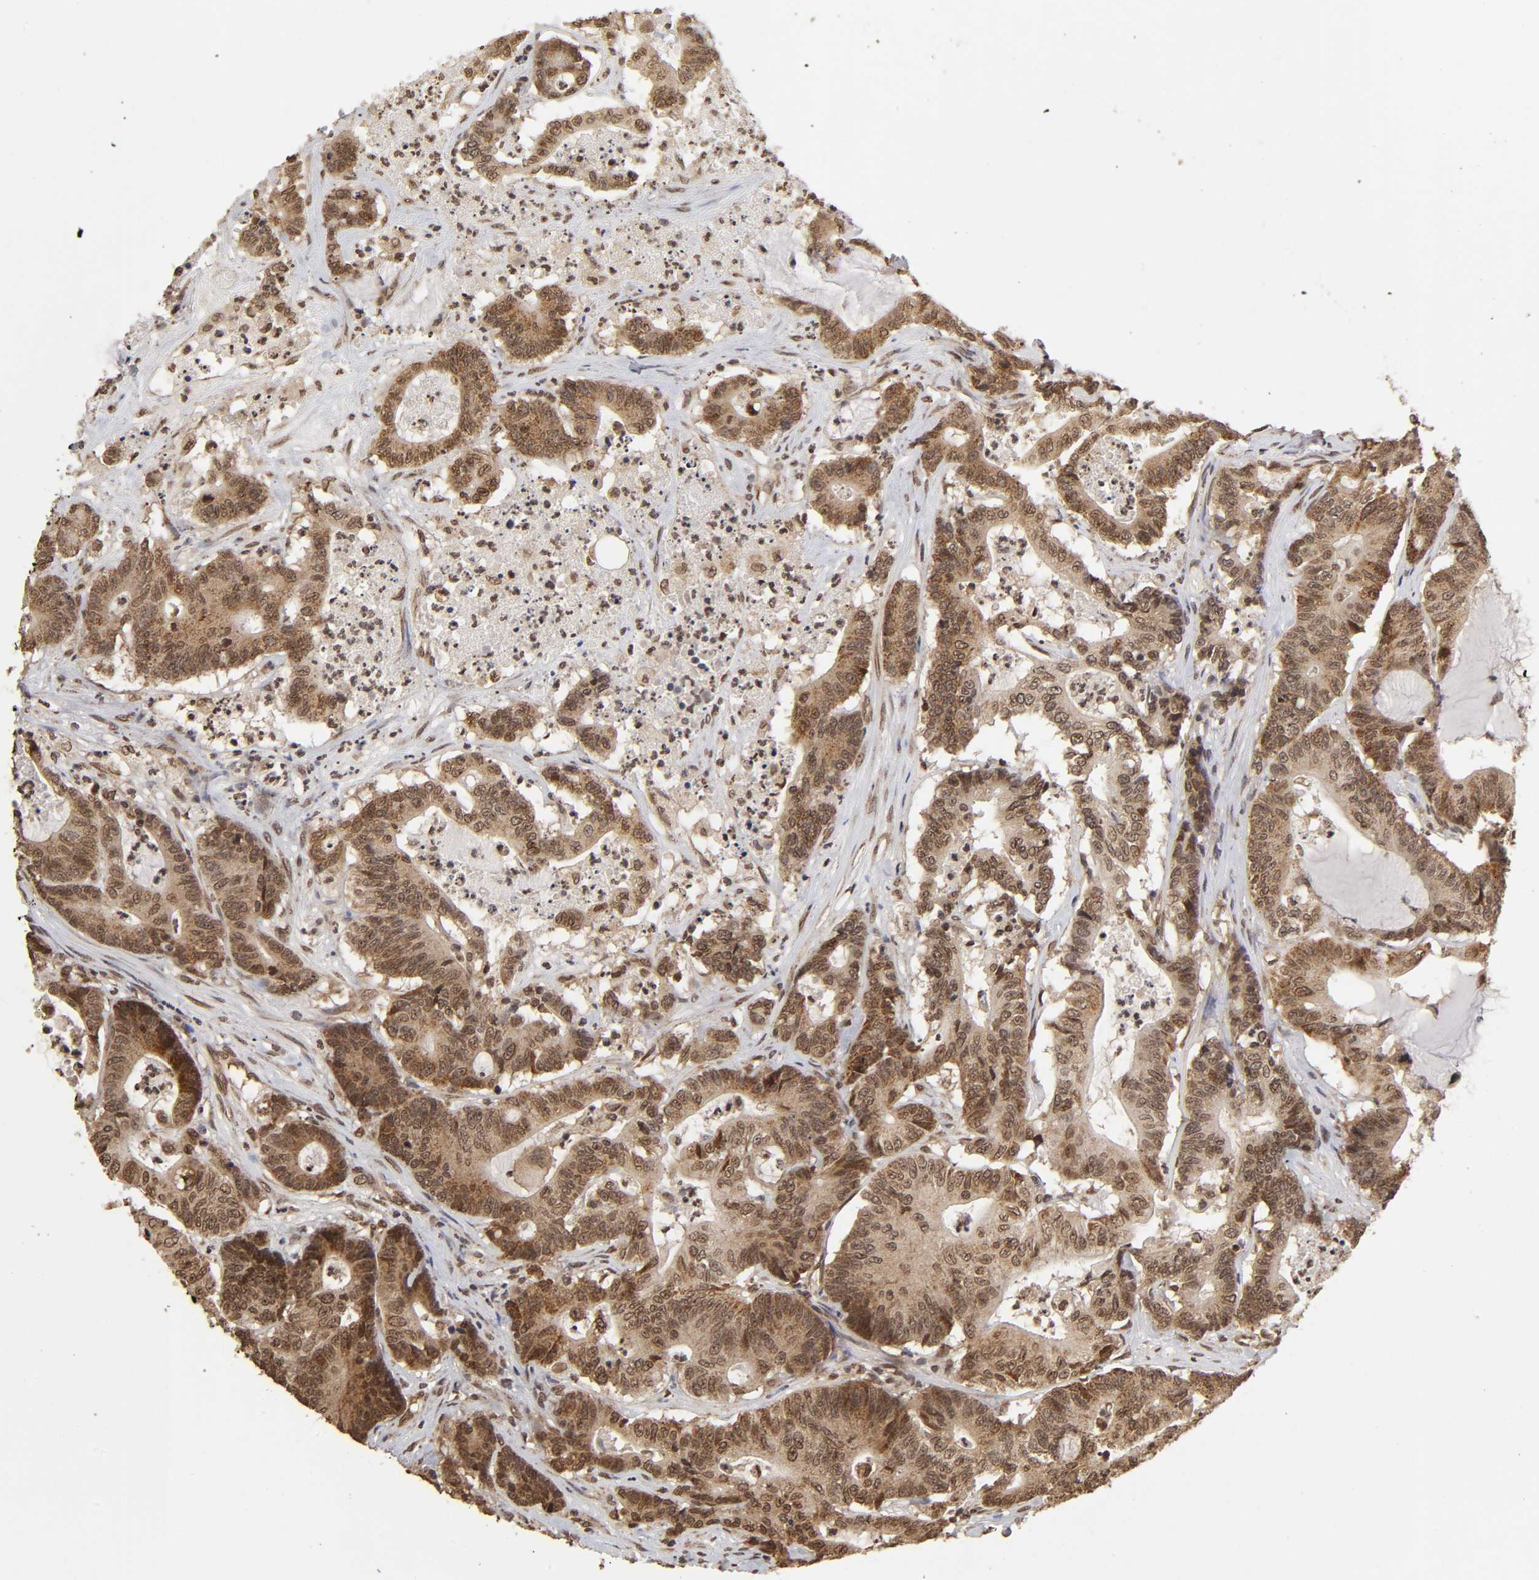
{"staining": {"intensity": "moderate", "quantity": ">75%", "location": "cytoplasmic/membranous,nuclear"}, "tissue": "colorectal cancer", "cell_type": "Tumor cells", "image_type": "cancer", "snomed": [{"axis": "morphology", "description": "Adenocarcinoma, NOS"}, {"axis": "topography", "description": "Colon"}], "caption": "Immunohistochemical staining of human colorectal cancer reveals medium levels of moderate cytoplasmic/membranous and nuclear protein positivity in about >75% of tumor cells. (Stains: DAB (3,3'-diaminobenzidine) in brown, nuclei in blue, Microscopy: brightfield microscopy at high magnification).", "gene": "MLLT6", "patient": {"sex": "female", "age": 84}}